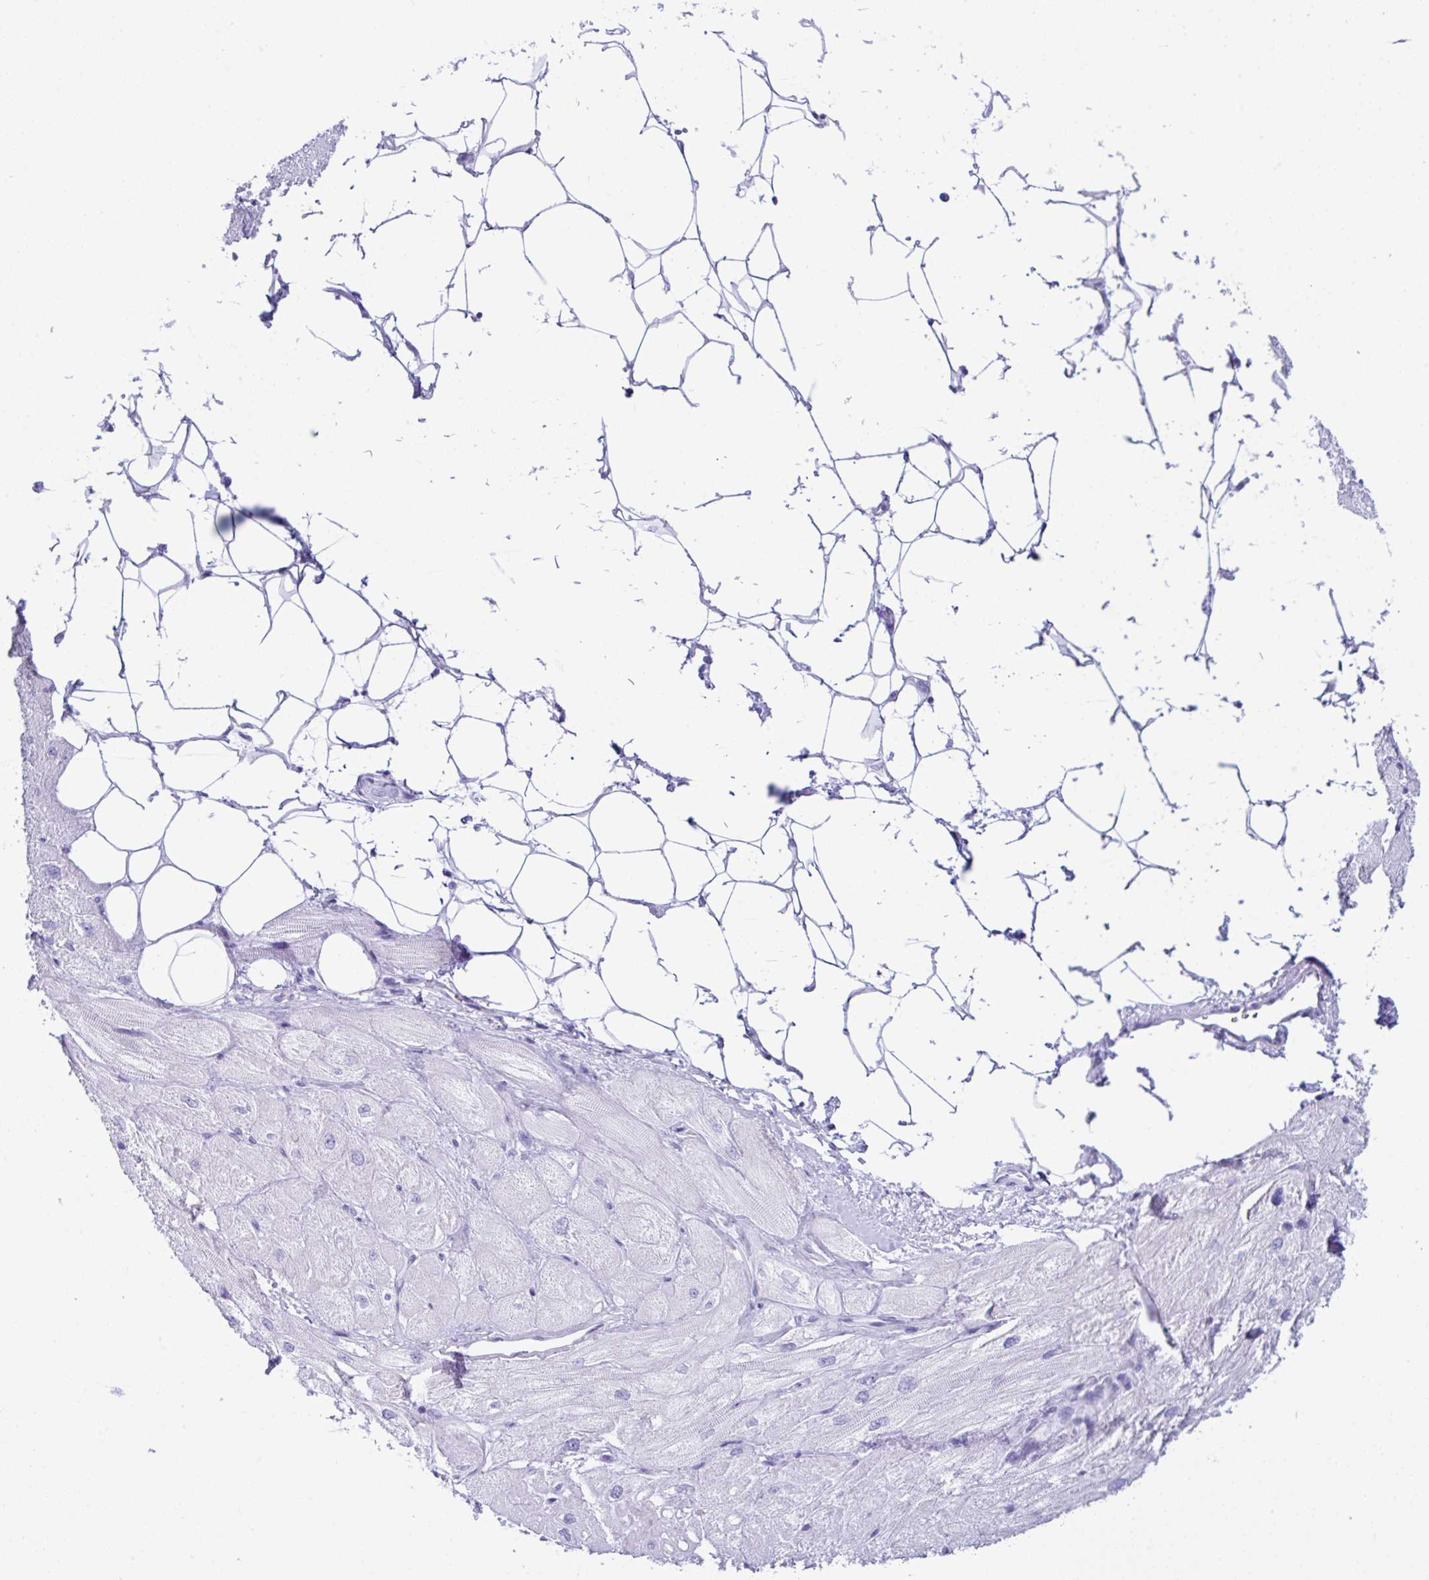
{"staining": {"intensity": "negative", "quantity": "none", "location": "none"}, "tissue": "heart muscle", "cell_type": "Cardiomyocytes", "image_type": "normal", "snomed": [{"axis": "morphology", "description": "Normal tissue, NOS"}, {"axis": "topography", "description": "Heart"}], "caption": "High magnification brightfield microscopy of unremarkable heart muscle stained with DAB (3,3'-diaminobenzidine) (brown) and counterstained with hematoxylin (blue): cardiomyocytes show no significant positivity.", "gene": "RRM2", "patient": {"sex": "male", "age": 62}}